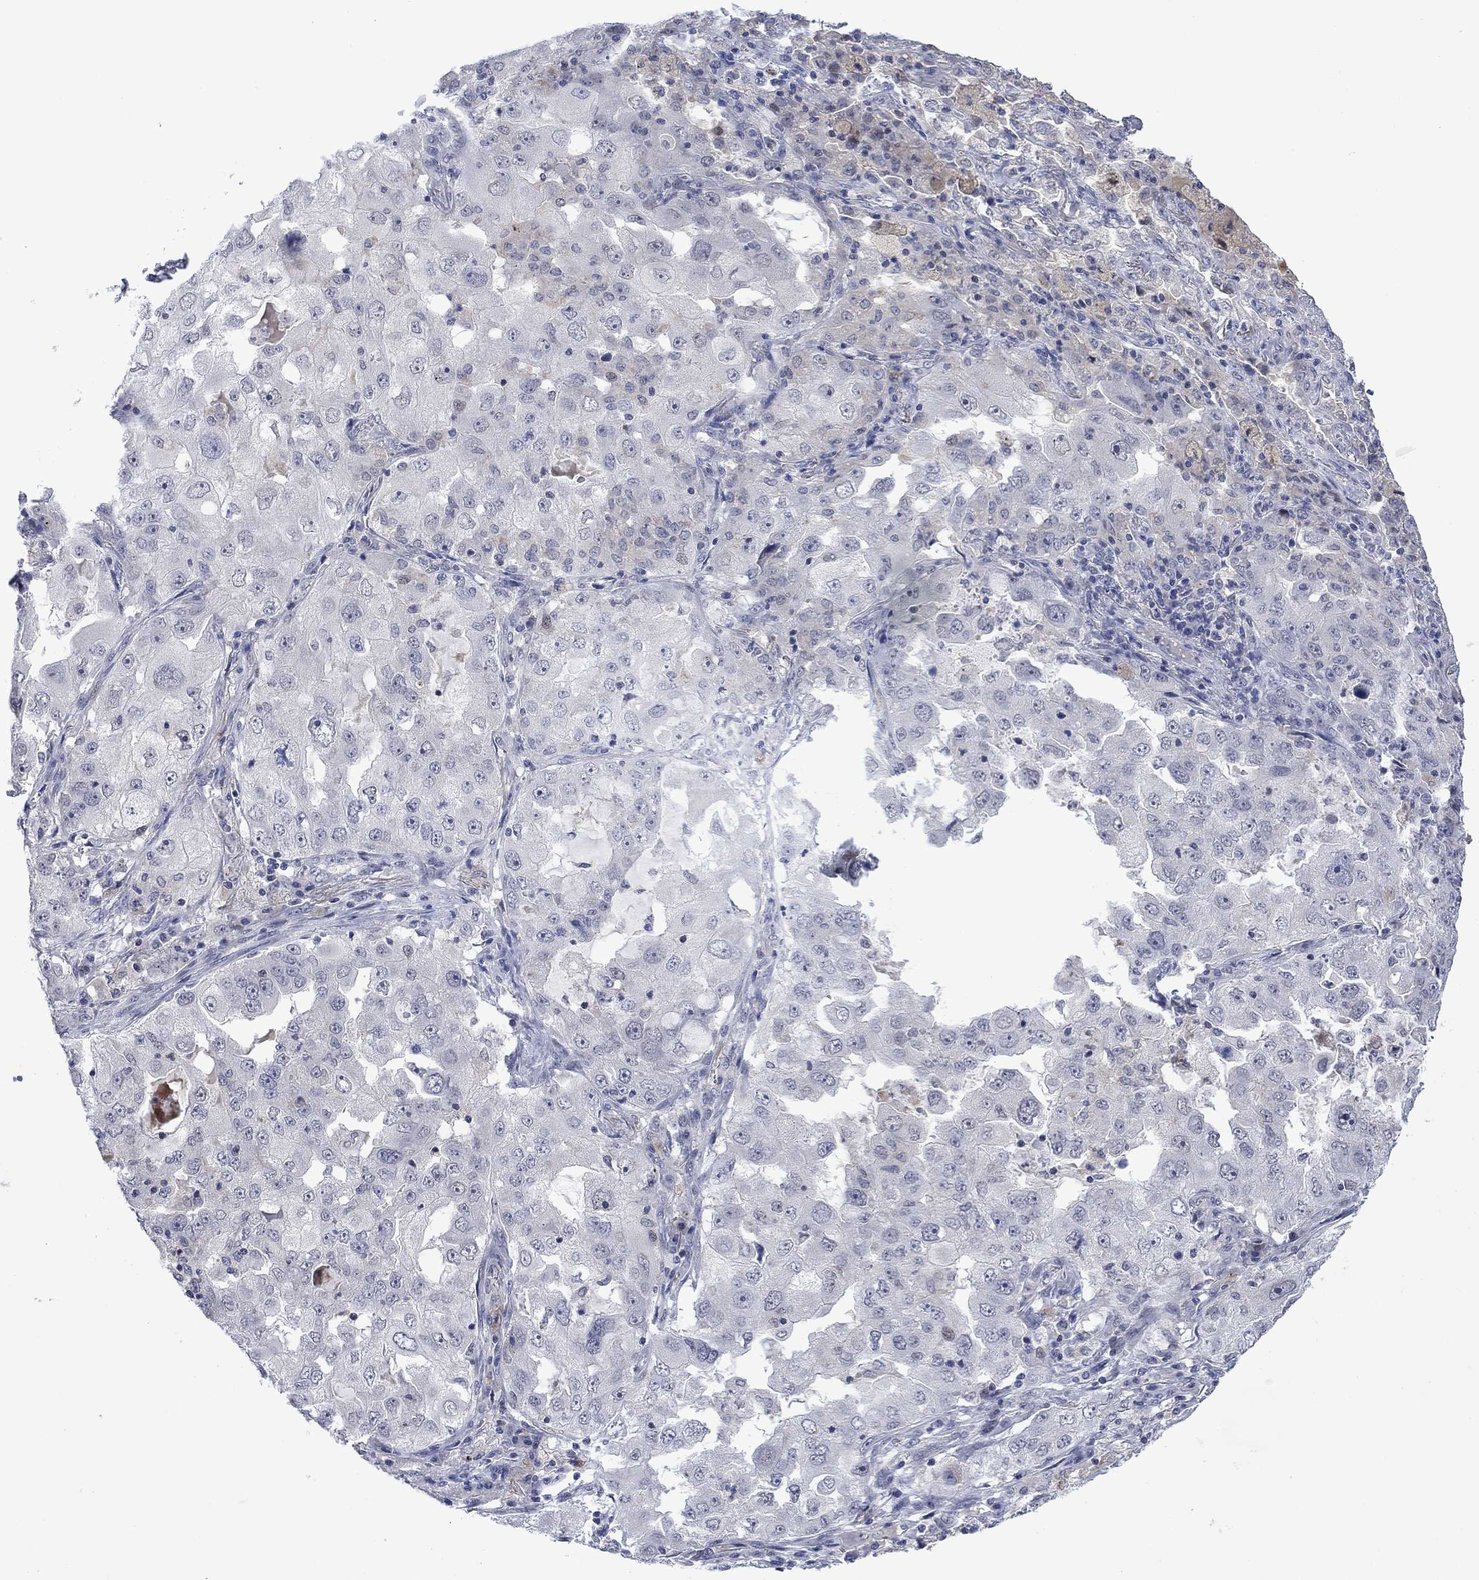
{"staining": {"intensity": "negative", "quantity": "none", "location": "none"}, "tissue": "lung cancer", "cell_type": "Tumor cells", "image_type": "cancer", "snomed": [{"axis": "morphology", "description": "Adenocarcinoma, NOS"}, {"axis": "topography", "description": "Lung"}], "caption": "Tumor cells show no significant protein staining in lung cancer.", "gene": "AGL", "patient": {"sex": "female", "age": 61}}